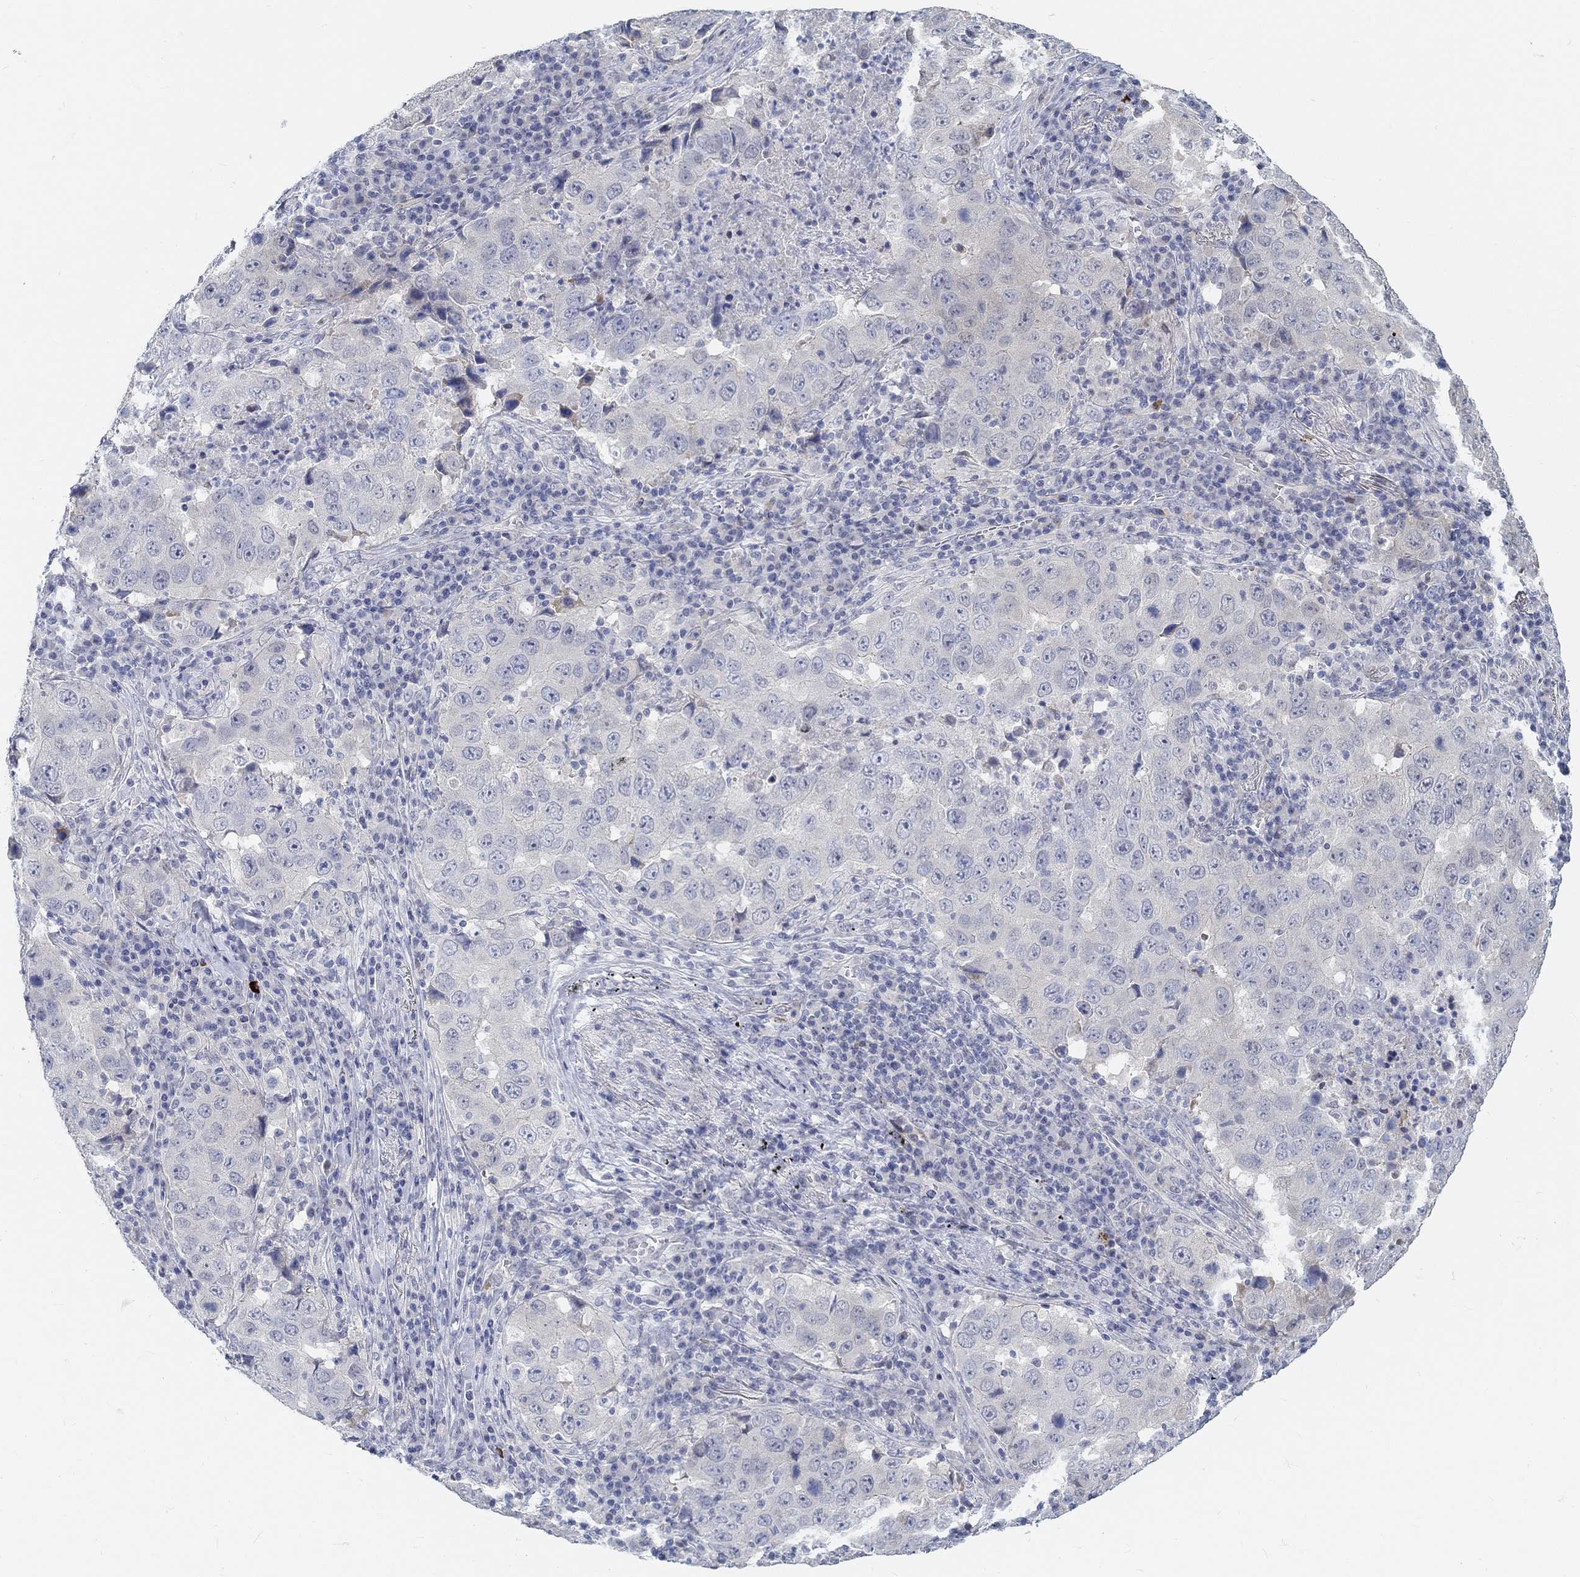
{"staining": {"intensity": "negative", "quantity": "none", "location": "none"}, "tissue": "lung cancer", "cell_type": "Tumor cells", "image_type": "cancer", "snomed": [{"axis": "morphology", "description": "Adenocarcinoma, NOS"}, {"axis": "topography", "description": "Lung"}], "caption": "Protein analysis of lung adenocarcinoma shows no significant staining in tumor cells.", "gene": "SNTG2", "patient": {"sex": "male", "age": 73}}